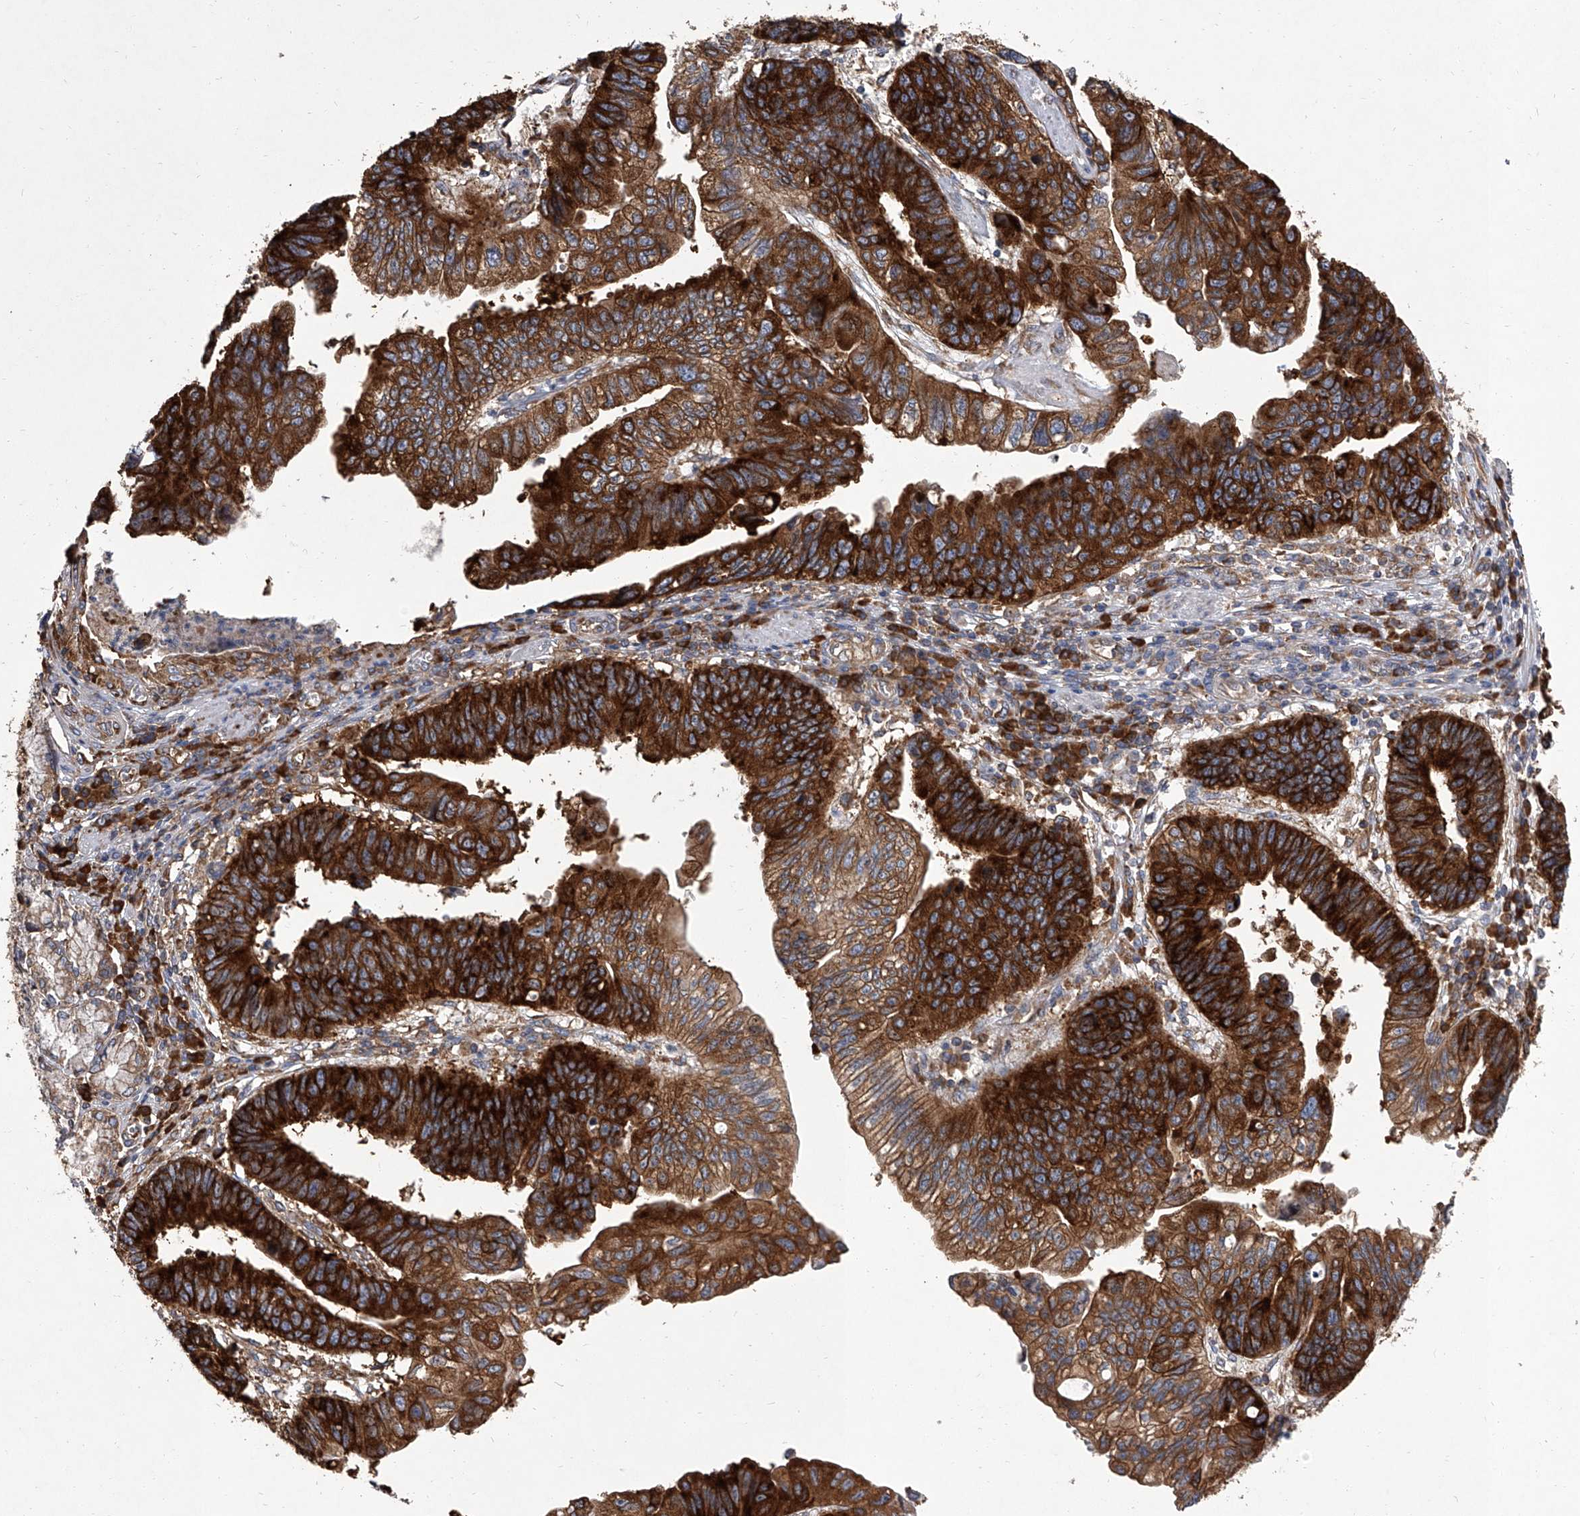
{"staining": {"intensity": "strong", "quantity": ">75%", "location": "cytoplasmic/membranous"}, "tissue": "stomach cancer", "cell_type": "Tumor cells", "image_type": "cancer", "snomed": [{"axis": "morphology", "description": "Adenocarcinoma, NOS"}, {"axis": "topography", "description": "Stomach"}], "caption": "A brown stain shows strong cytoplasmic/membranous positivity of a protein in stomach adenocarcinoma tumor cells. (IHC, brightfield microscopy, high magnification).", "gene": "EIF2S2", "patient": {"sex": "male", "age": 59}}